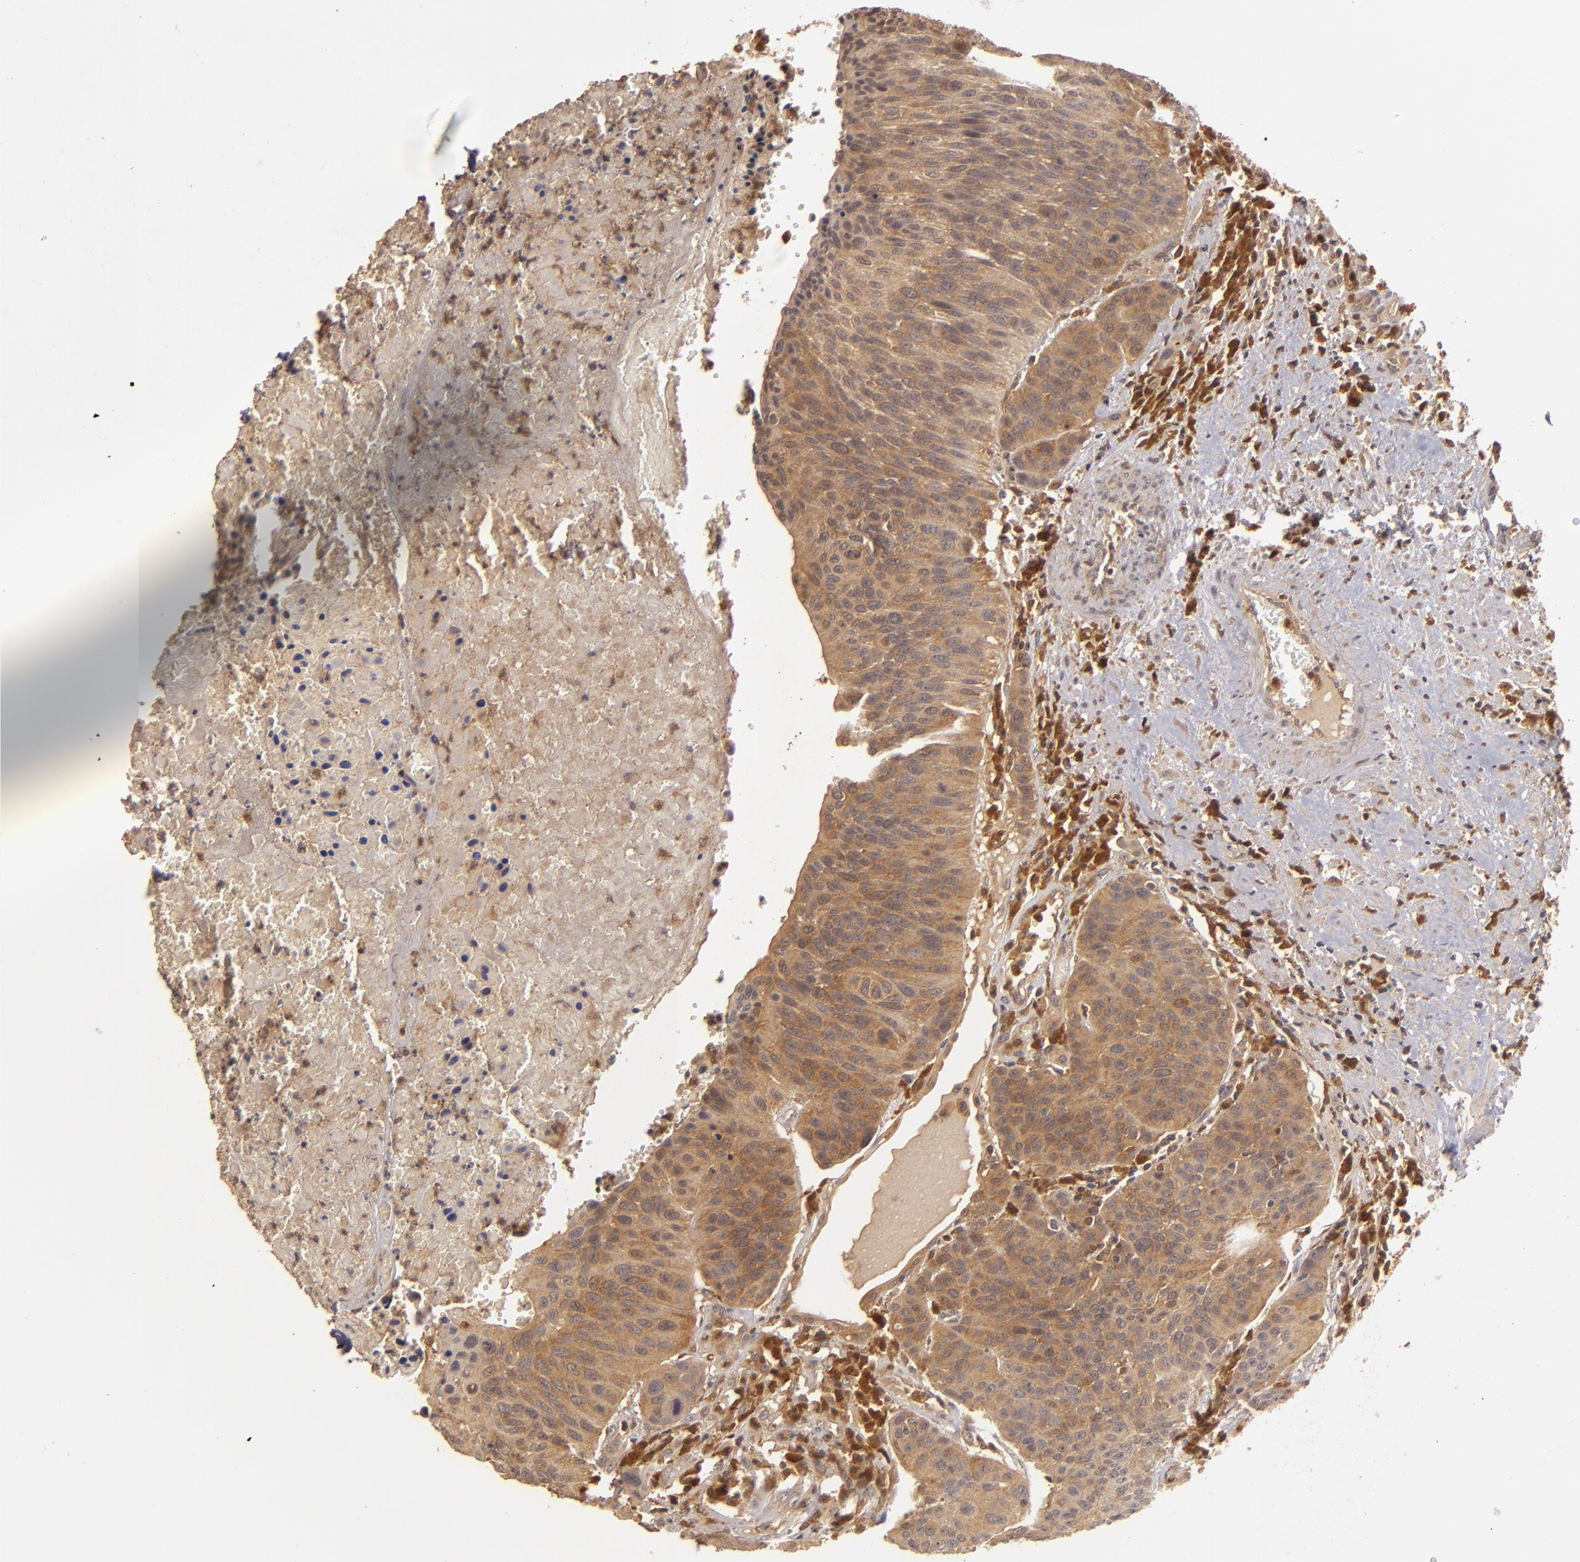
{"staining": {"intensity": "strong", "quantity": ">75%", "location": "cytoplasmic/membranous"}, "tissue": "urothelial cancer", "cell_type": "Tumor cells", "image_type": "cancer", "snomed": [{"axis": "morphology", "description": "Urothelial carcinoma, High grade"}, {"axis": "topography", "description": "Urinary bladder"}], "caption": "Immunohistochemical staining of urothelial cancer exhibits strong cytoplasmic/membranous protein positivity in approximately >75% of tumor cells.", "gene": "PRKCD", "patient": {"sex": "male", "age": 66}}